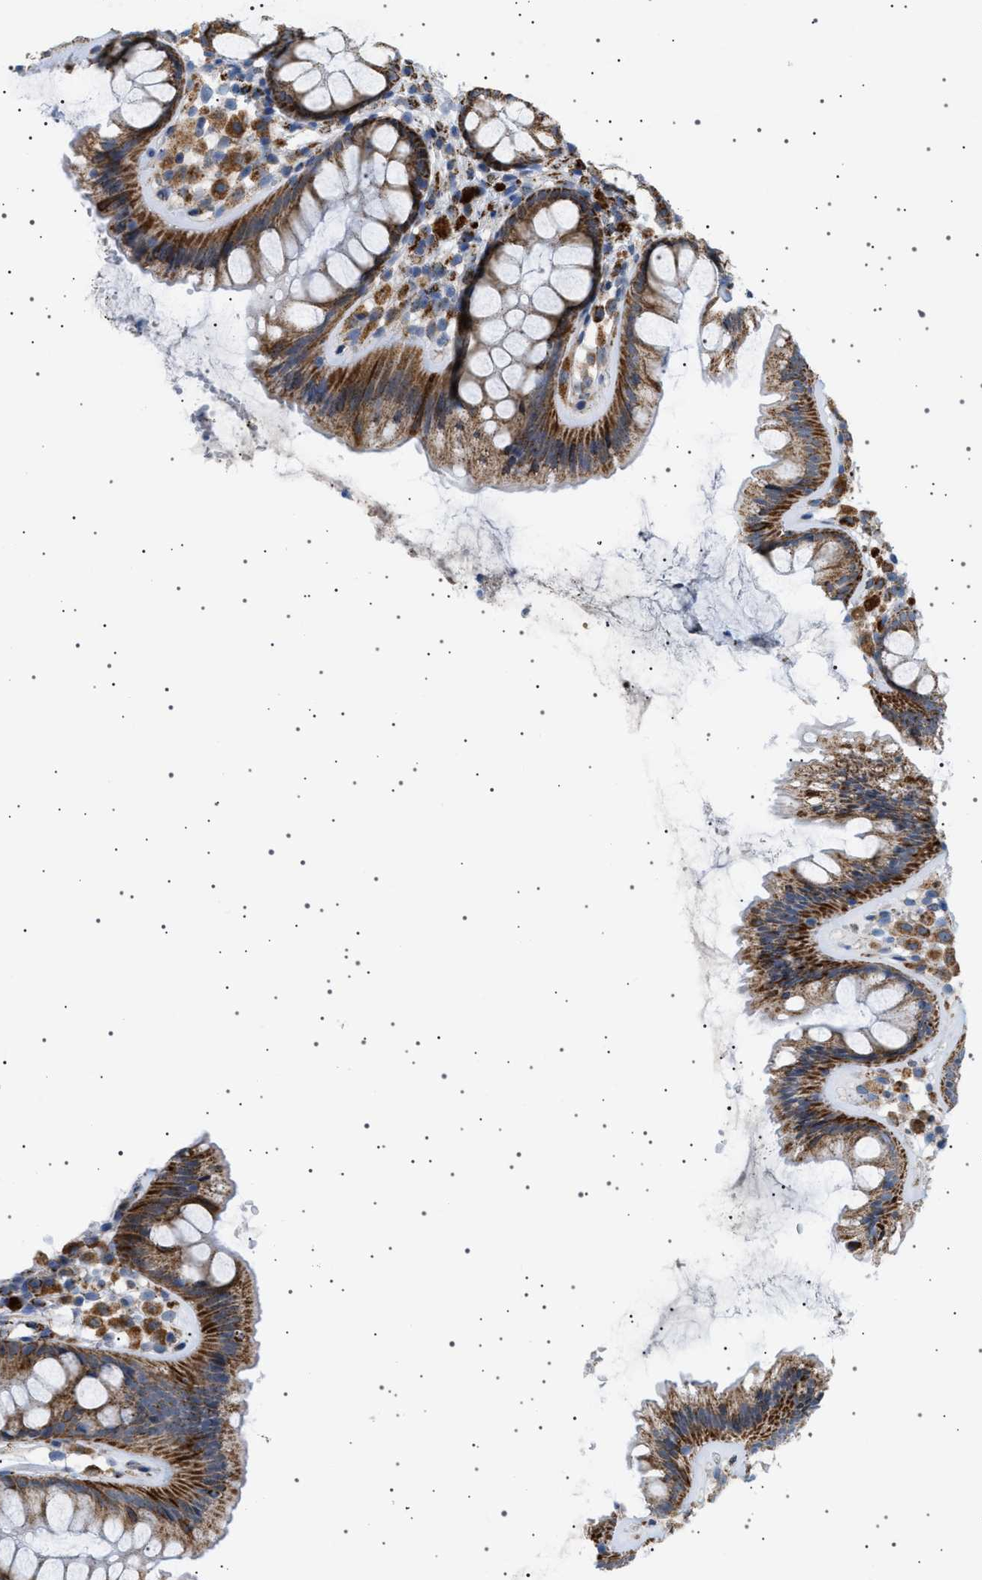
{"staining": {"intensity": "weak", "quantity": ">75%", "location": "cytoplasmic/membranous"}, "tissue": "colon", "cell_type": "Endothelial cells", "image_type": "normal", "snomed": [{"axis": "morphology", "description": "Normal tissue, NOS"}, {"axis": "topography", "description": "Colon"}], "caption": "High-magnification brightfield microscopy of unremarkable colon stained with DAB (brown) and counterstained with hematoxylin (blue). endothelial cells exhibit weak cytoplasmic/membranous staining is seen in about>75% of cells. (DAB (3,3'-diaminobenzidine) IHC, brown staining for protein, blue staining for nuclei).", "gene": "UBXN8", "patient": {"sex": "female", "age": 56}}